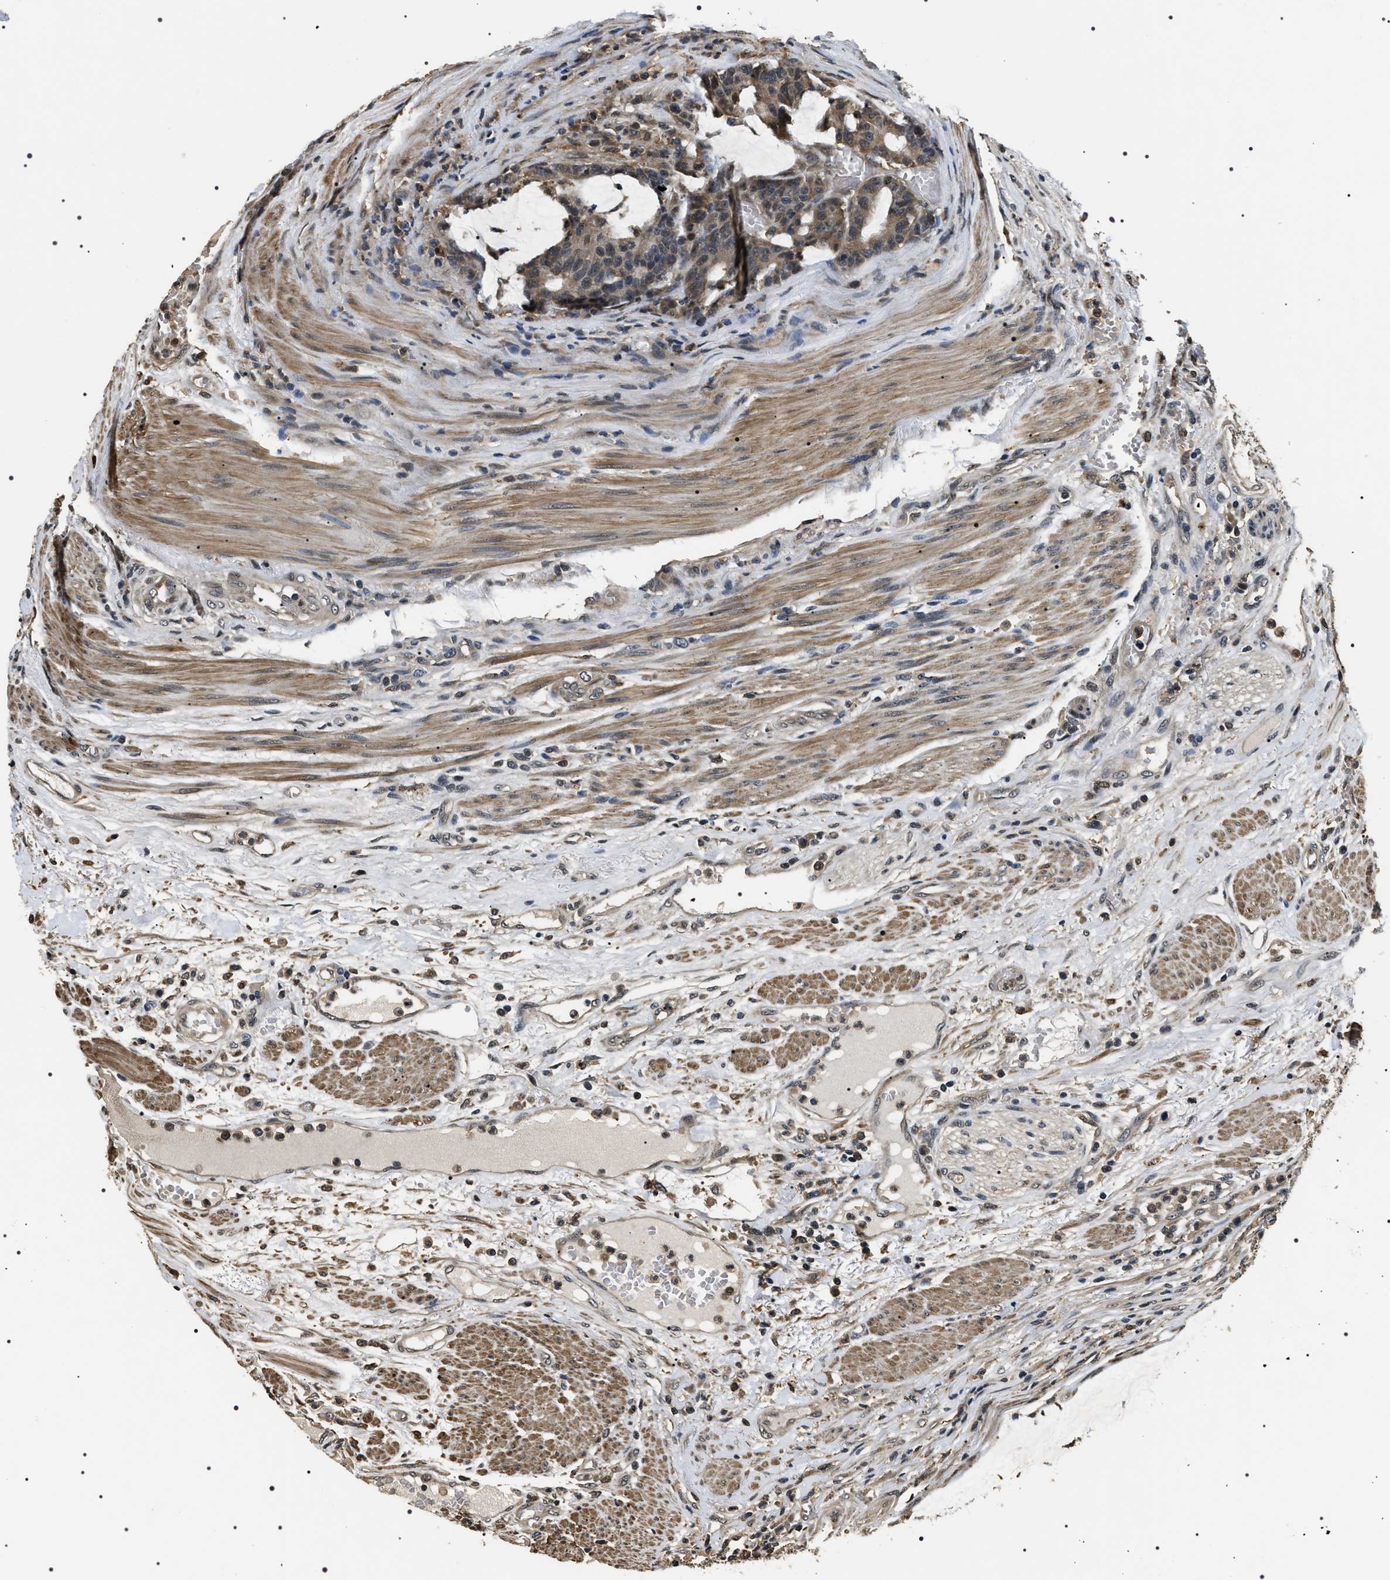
{"staining": {"intensity": "weak", "quantity": "<25%", "location": "cytoplasmic/membranous"}, "tissue": "colorectal cancer", "cell_type": "Tumor cells", "image_type": "cancer", "snomed": [{"axis": "morphology", "description": "Adenocarcinoma, NOS"}, {"axis": "topography", "description": "Colon"}], "caption": "An image of colorectal cancer (adenocarcinoma) stained for a protein reveals no brown staining in tumor cells.", "gene": "ARHGAP22", "patient": {"sex": "female", "age": 84}}